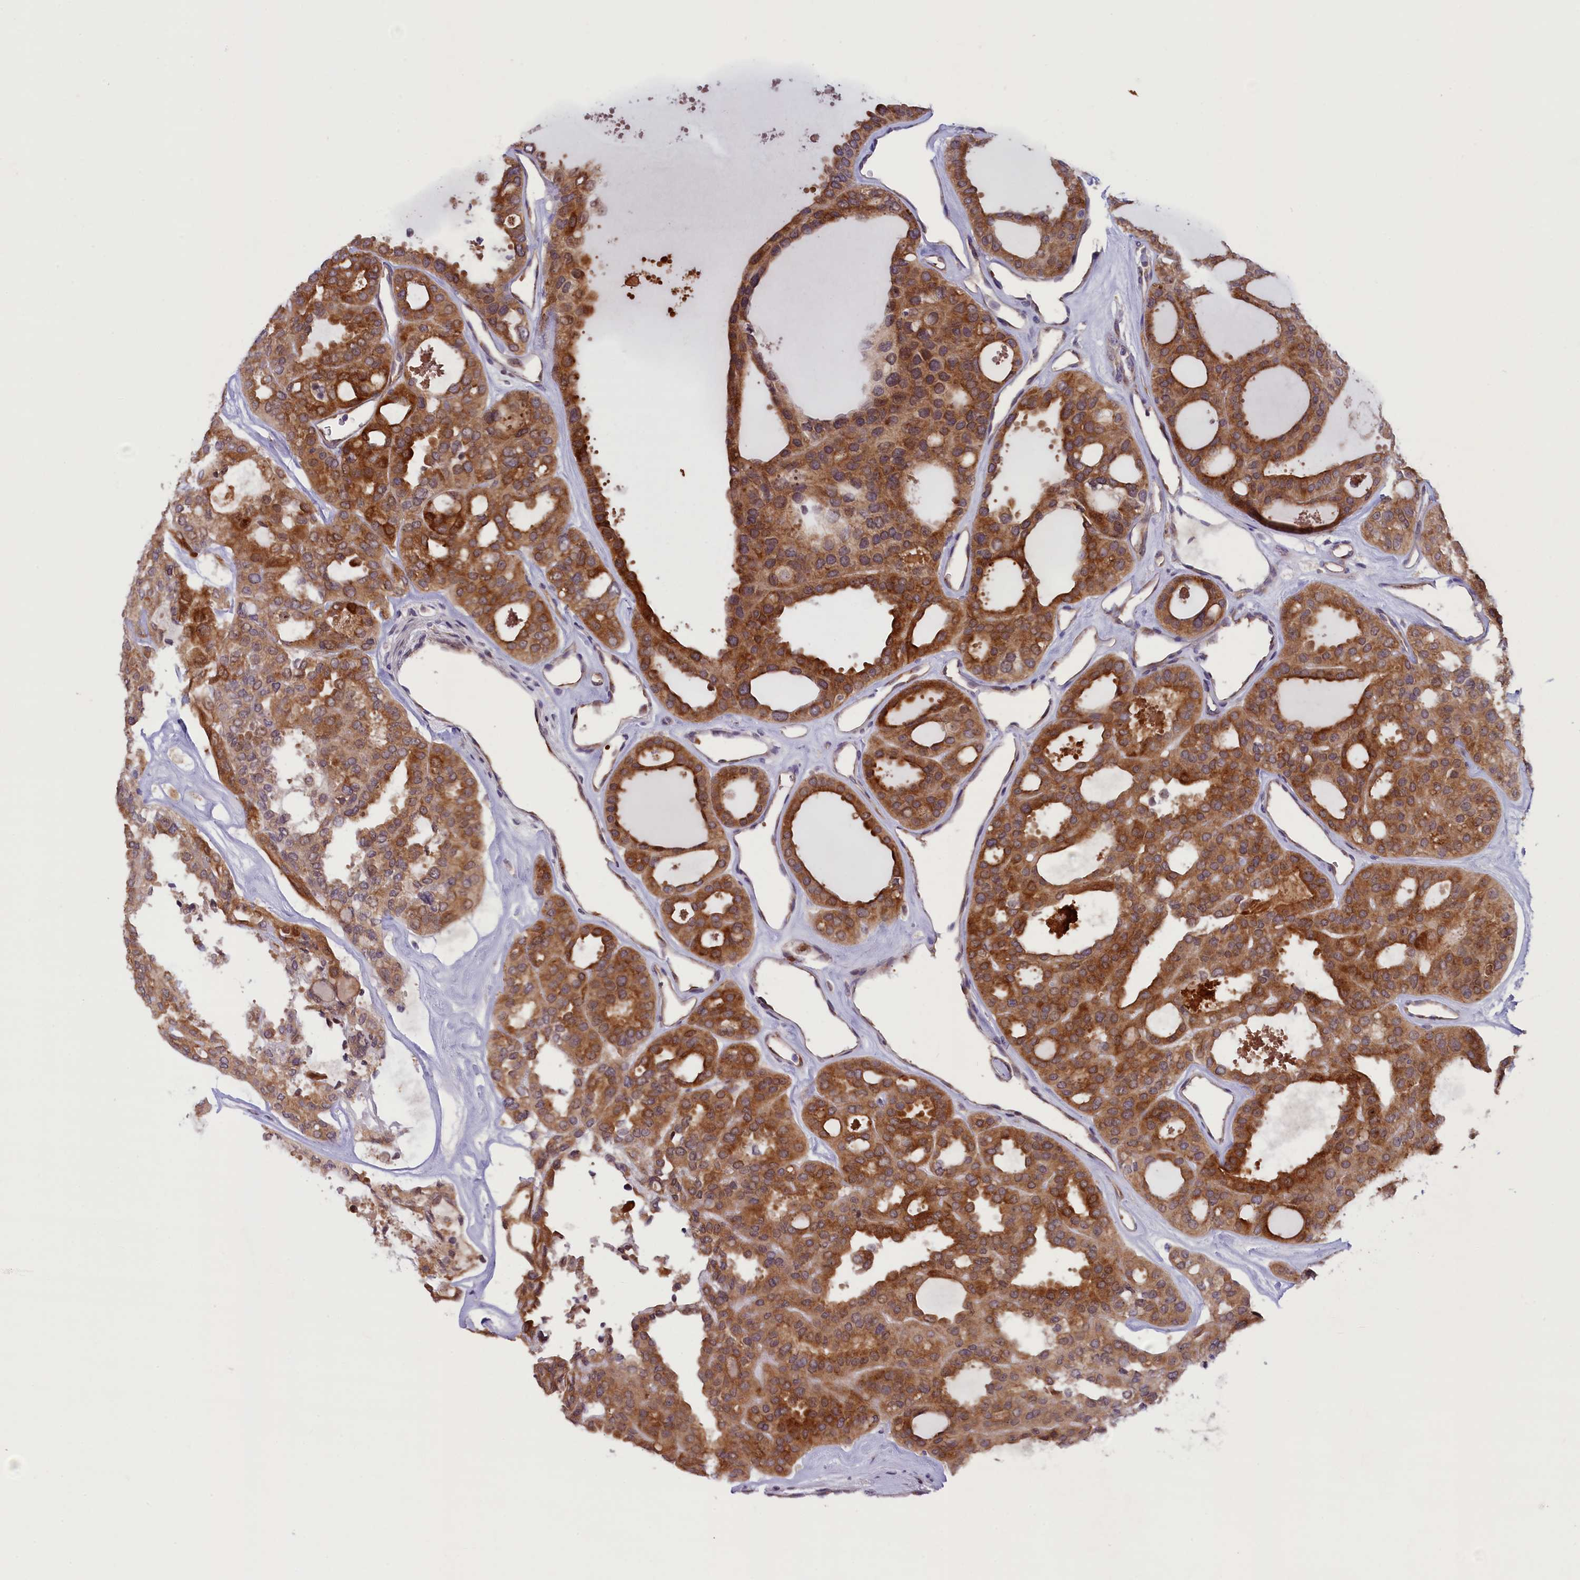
{"staining": {"intensity": "strong", "quantity": ">75%", "location": "cytoplasmic/membranous"}, "tissue": "thyroid cancer", "cell_type": "Tumor cells", "image_type": "cancer", "snomed": [{"axis": "morphology", "description": "Follicular adenoma carcinoma, NOS"}, {"axis": "topography", "description": "Thyroid gland"}], "caption": "Protein positivity by immunohistochemistry shows strong cytoplasmic/membranous staining in approximately >75% of tumor cells in thyroid cancer (follicular adenoma carcinoma).", "gene": "CCDC9B", "patient": {"sex": "male", "age": 75}}